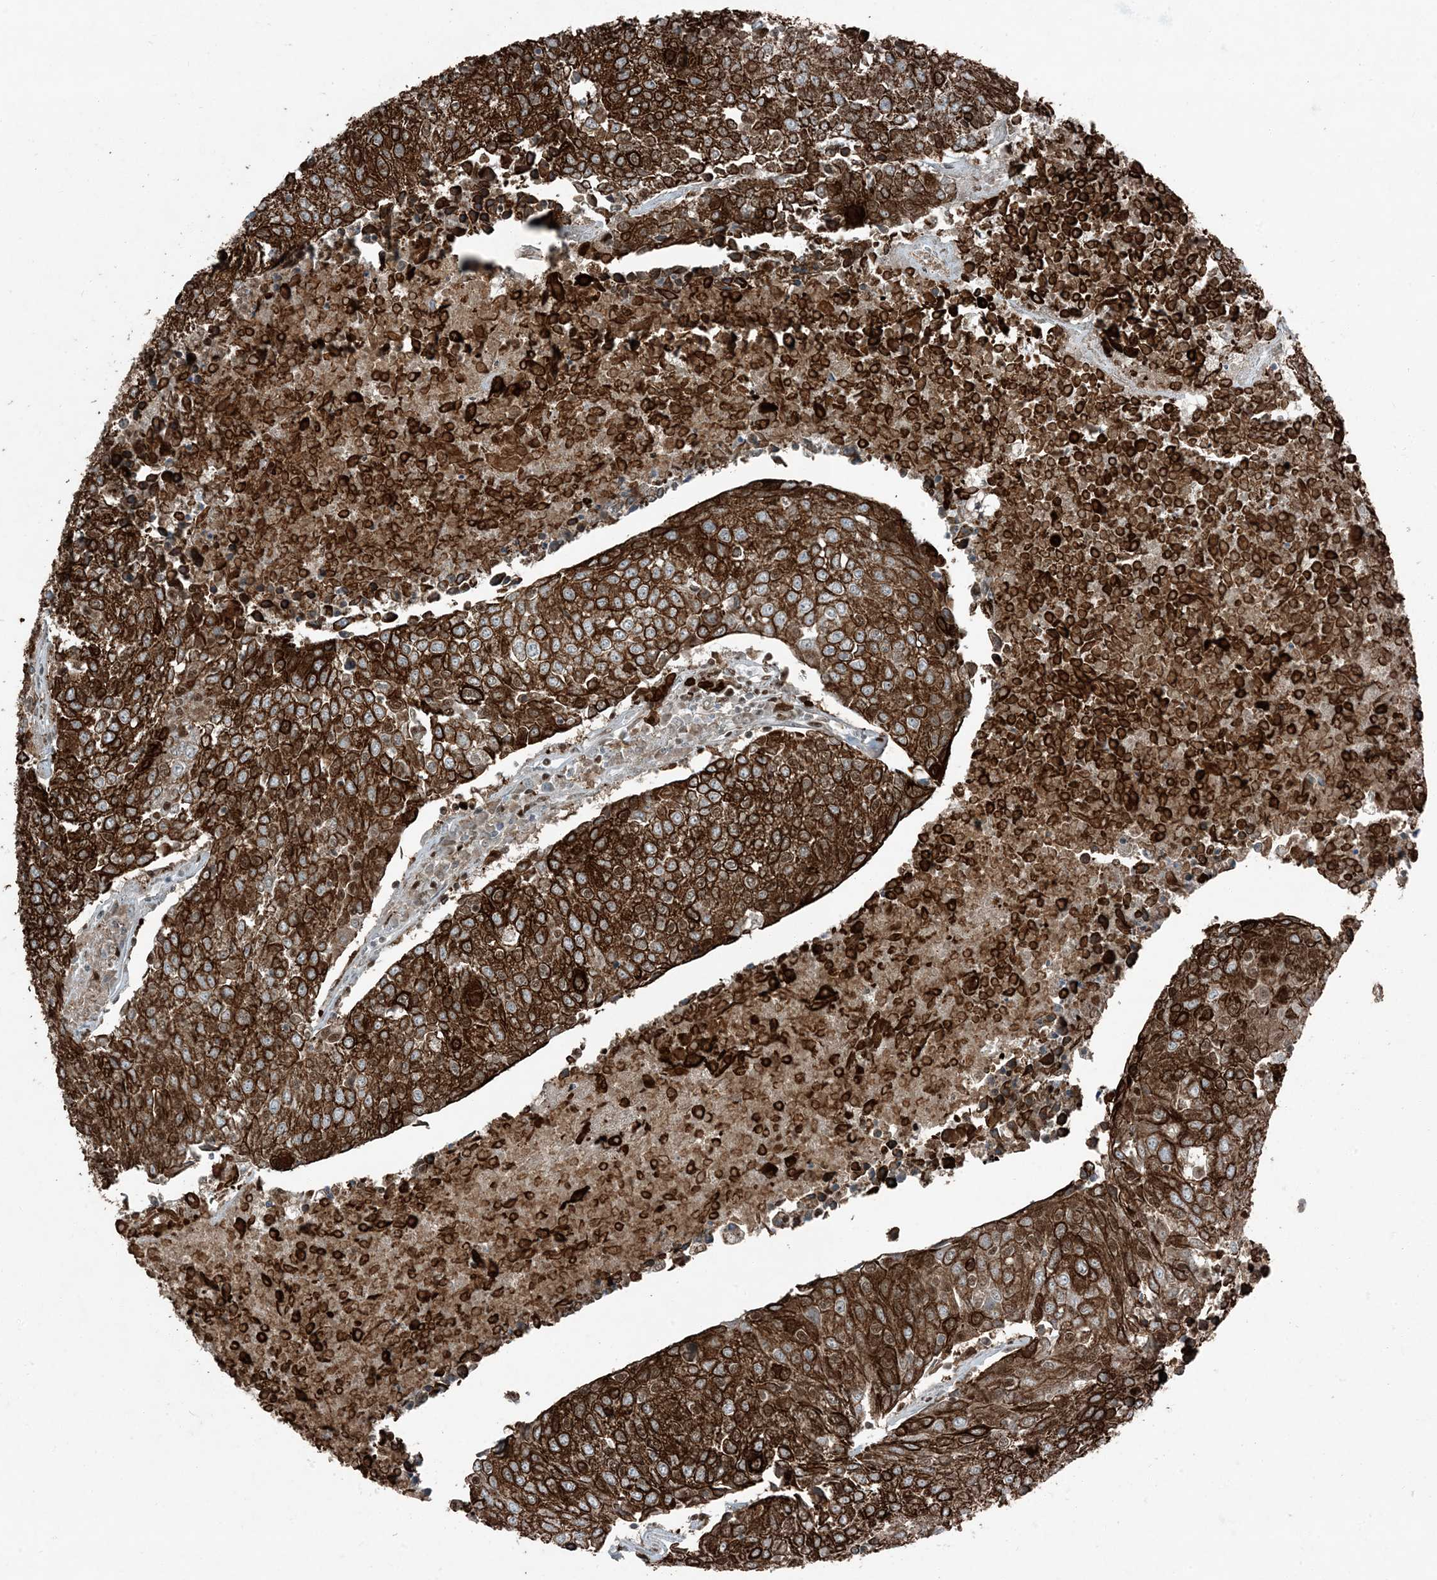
{"staining": {"intensity": "strong", "quantity": ">75%", "location": "cytoplasmic/membranous"}, "tissue": "urothelial cancer", "cell_type": "Tumor cells", "image_type": "cancer", "snomed": [{"axis": "morphology", "description": "Urothelial carcinoma, High grade"}, {"axis": "topography", "description": "Urinary bladder"}], "caption": "DAB immunohistochemical staining of urothelial carcinoma (high-grade) exhibits strong cytoplasmic/membranous protein staining in about >75% of tumor cells.", "gene": "TADA2B", "patient": {"sex": "female", "age": 85}}